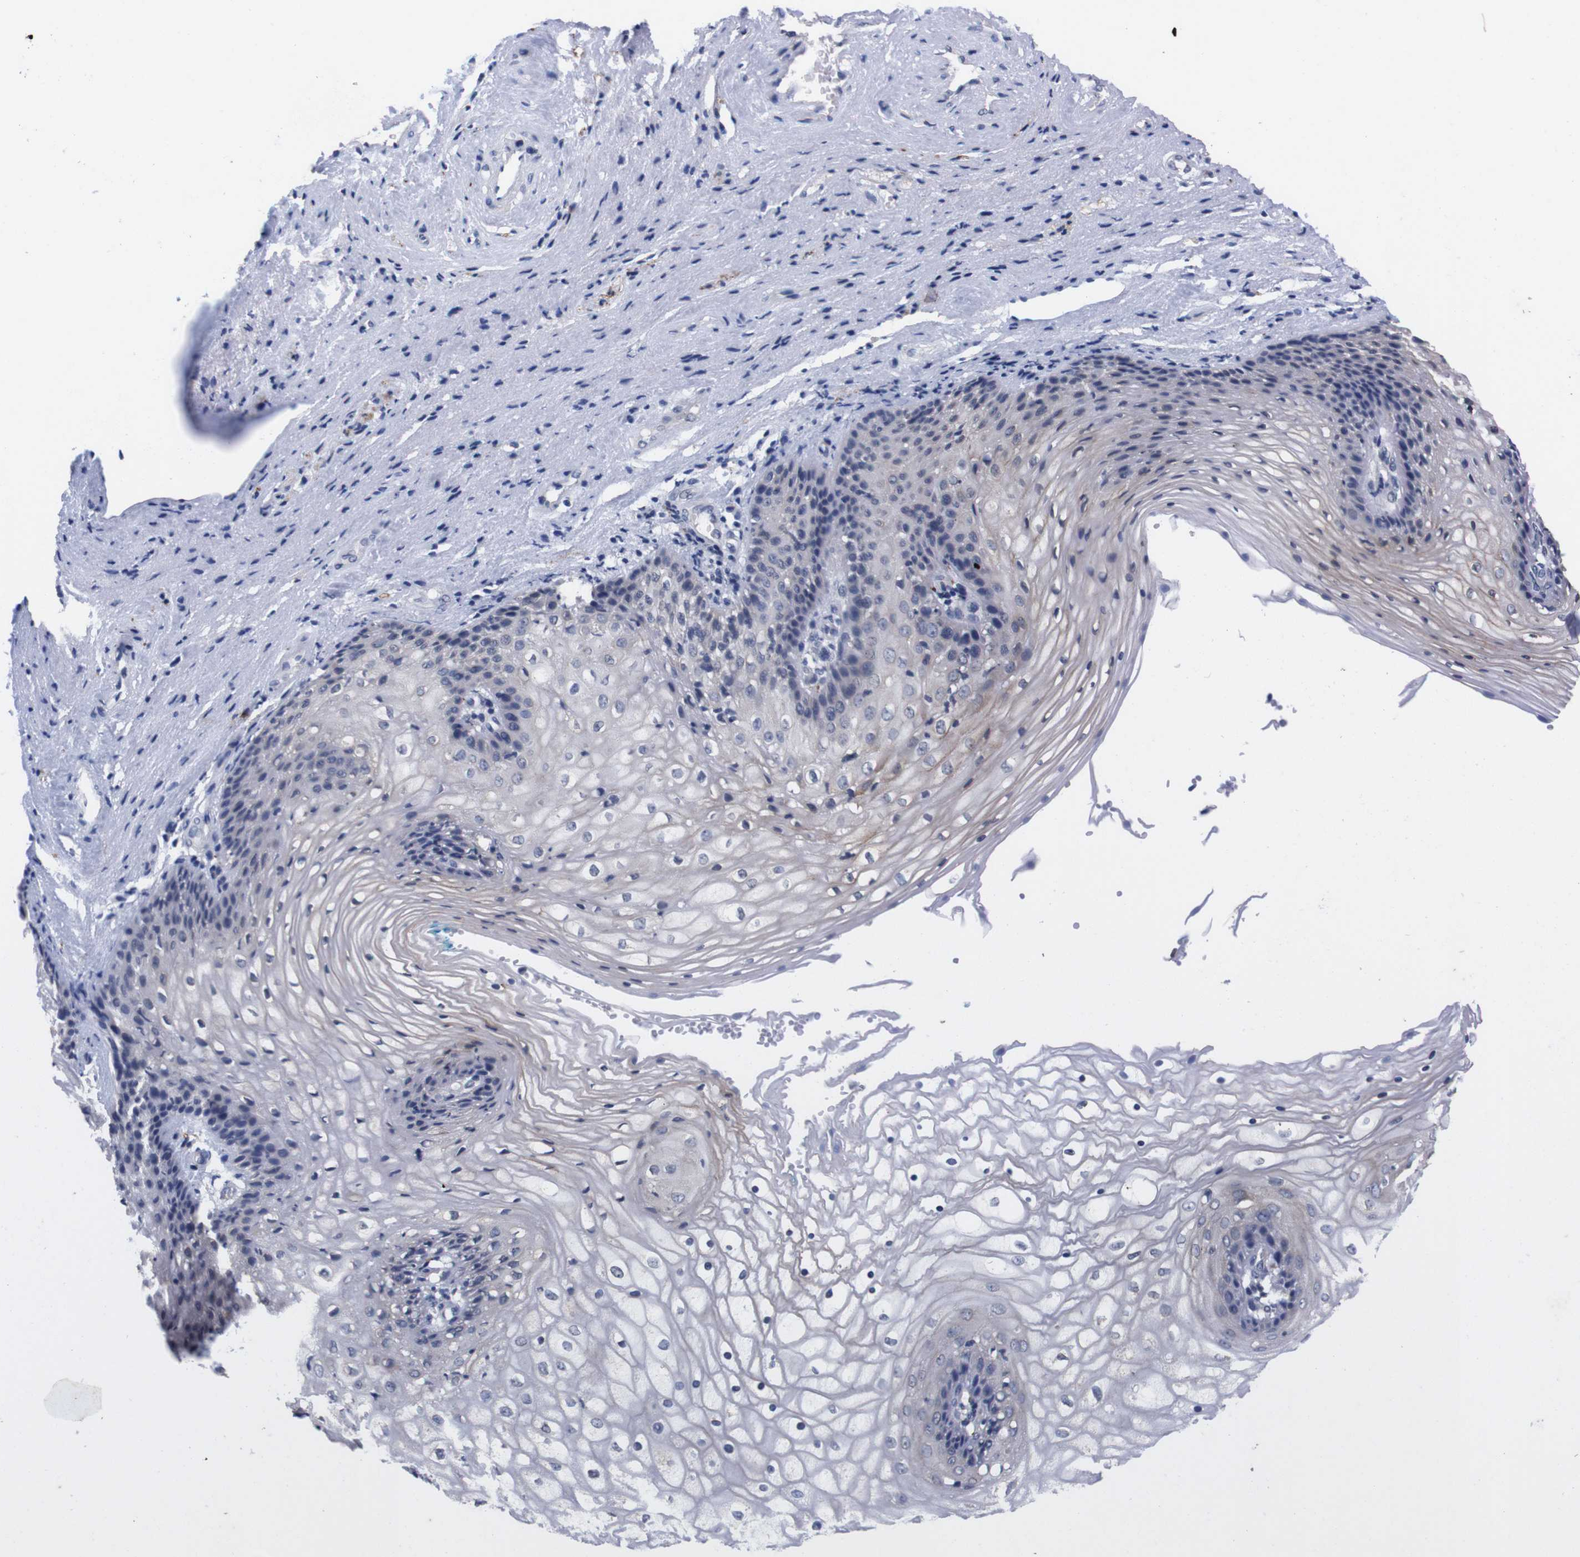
{"staining": {"intensity": "negative", "quantity": "none", "location": "none"}, "tissue": "vagina", "cell_type": "Squamous epithelial cells", "image_type": "normal", "snomed": [{"axis": "morphology", "description": "Normal tissue, NOS"}, {"axis": "topography", "description": "Vagina"}], "caption": "This is an IHC image of unremarkable vagina. There is no expression in squamous epithelial cells.", "gene": "TNFRSF21", "patient": {"sex": "female", "age": 34}}